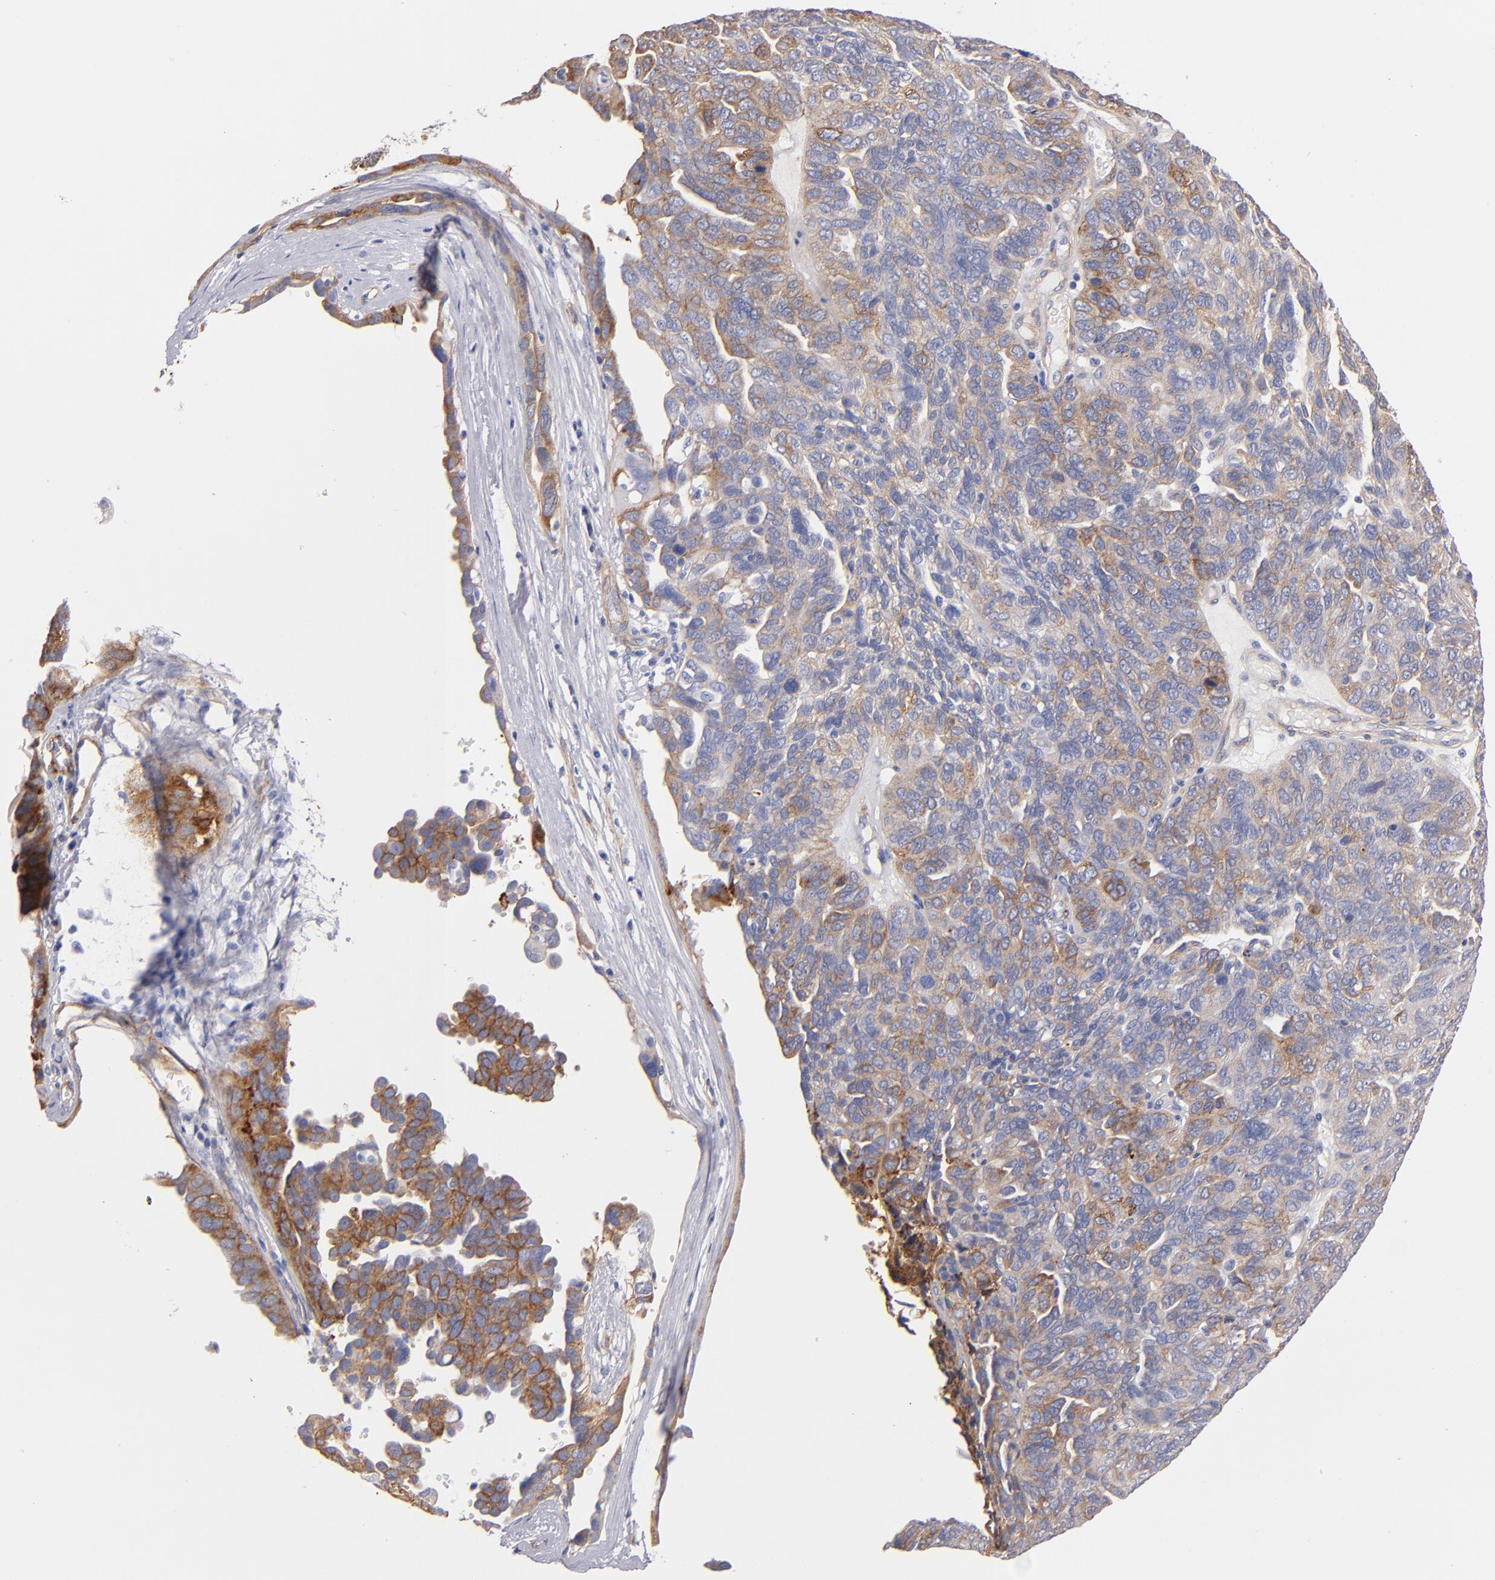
{"staining": {"intensity": "weak", "quantity": "25%-75%", "location": "cytoplasmic/membranous"}, "tissue": "ovarian cancer", "cell_type": "Tumor cells", "image_type": "cancer", "snomed": [{"axis": "morphology", "description": "Cystadenocarcinoma, serous, NOS"}, {"axis": "topography", "description": "Ovary"}], "caption": "This photomicrograph exhibits ovarian cancer (serous cystadenocarcinoma) stained with IHC to label a protein in brown. The cytoplasmic/membranous of tumor cells show weak positivity for the protein. Nuclei are counter-stained blue.", "gene": "LAMC1", "patient": {"sex": "female", "age": 64}}